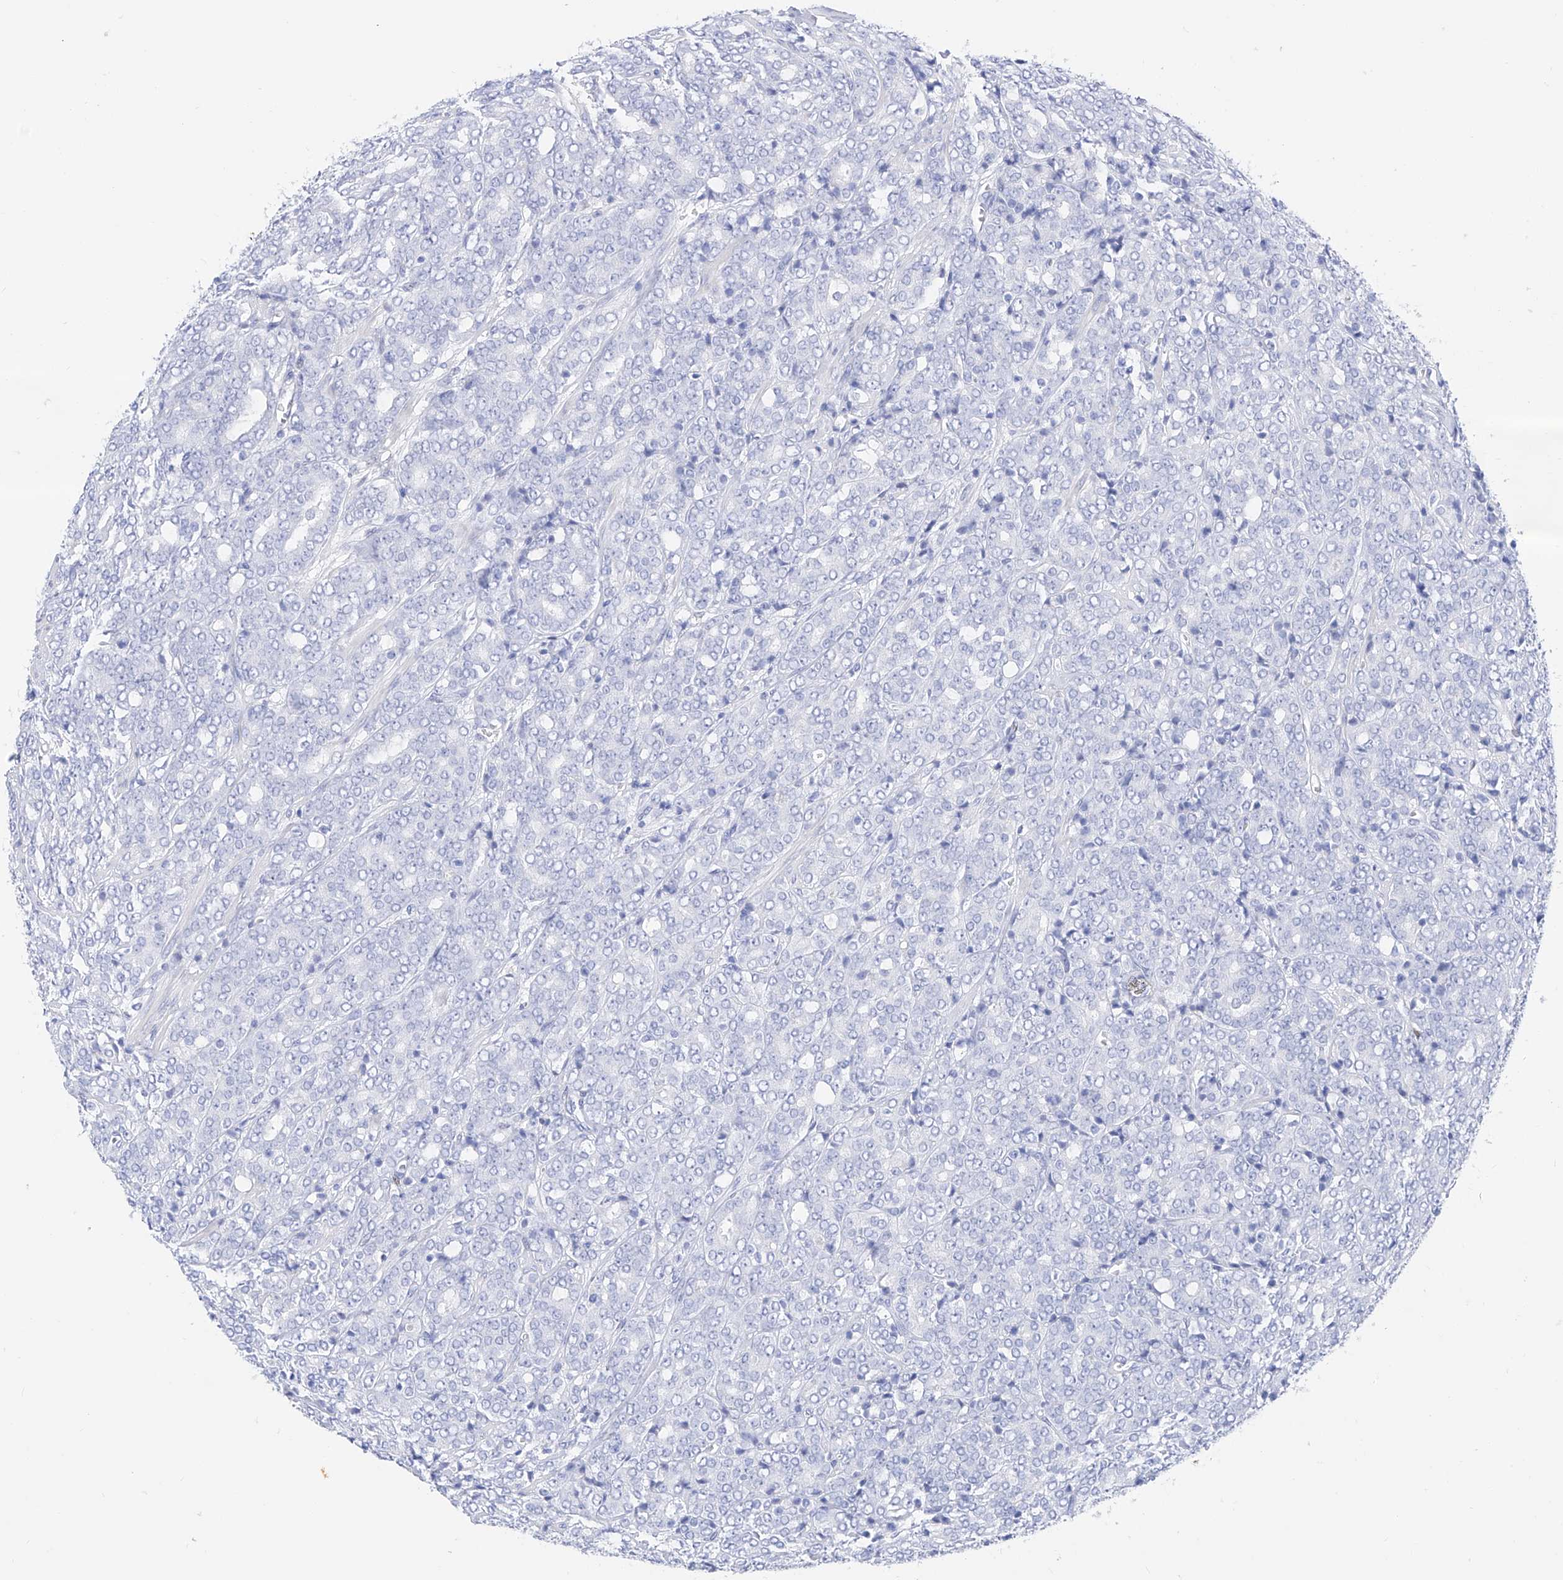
{"staining": {"intensity": "negative", "quantity": "none", "location": "none"}, "tissue": "prostate cancer", "cell_type": "Tumor cells", "image_type": "cancer", "snomed": [{"axis": "morphology", "description": "Adenocarcinoma, High grade"}, {"axis": "topography", "description": "Prostate"}], "caption": "The photomicrograph exhibits no significant expression in tumor cells of high-grade adenocarcinoma (prostate).", "gene": "TRPC7", "patient": {"sex": "male", "age": 62}}